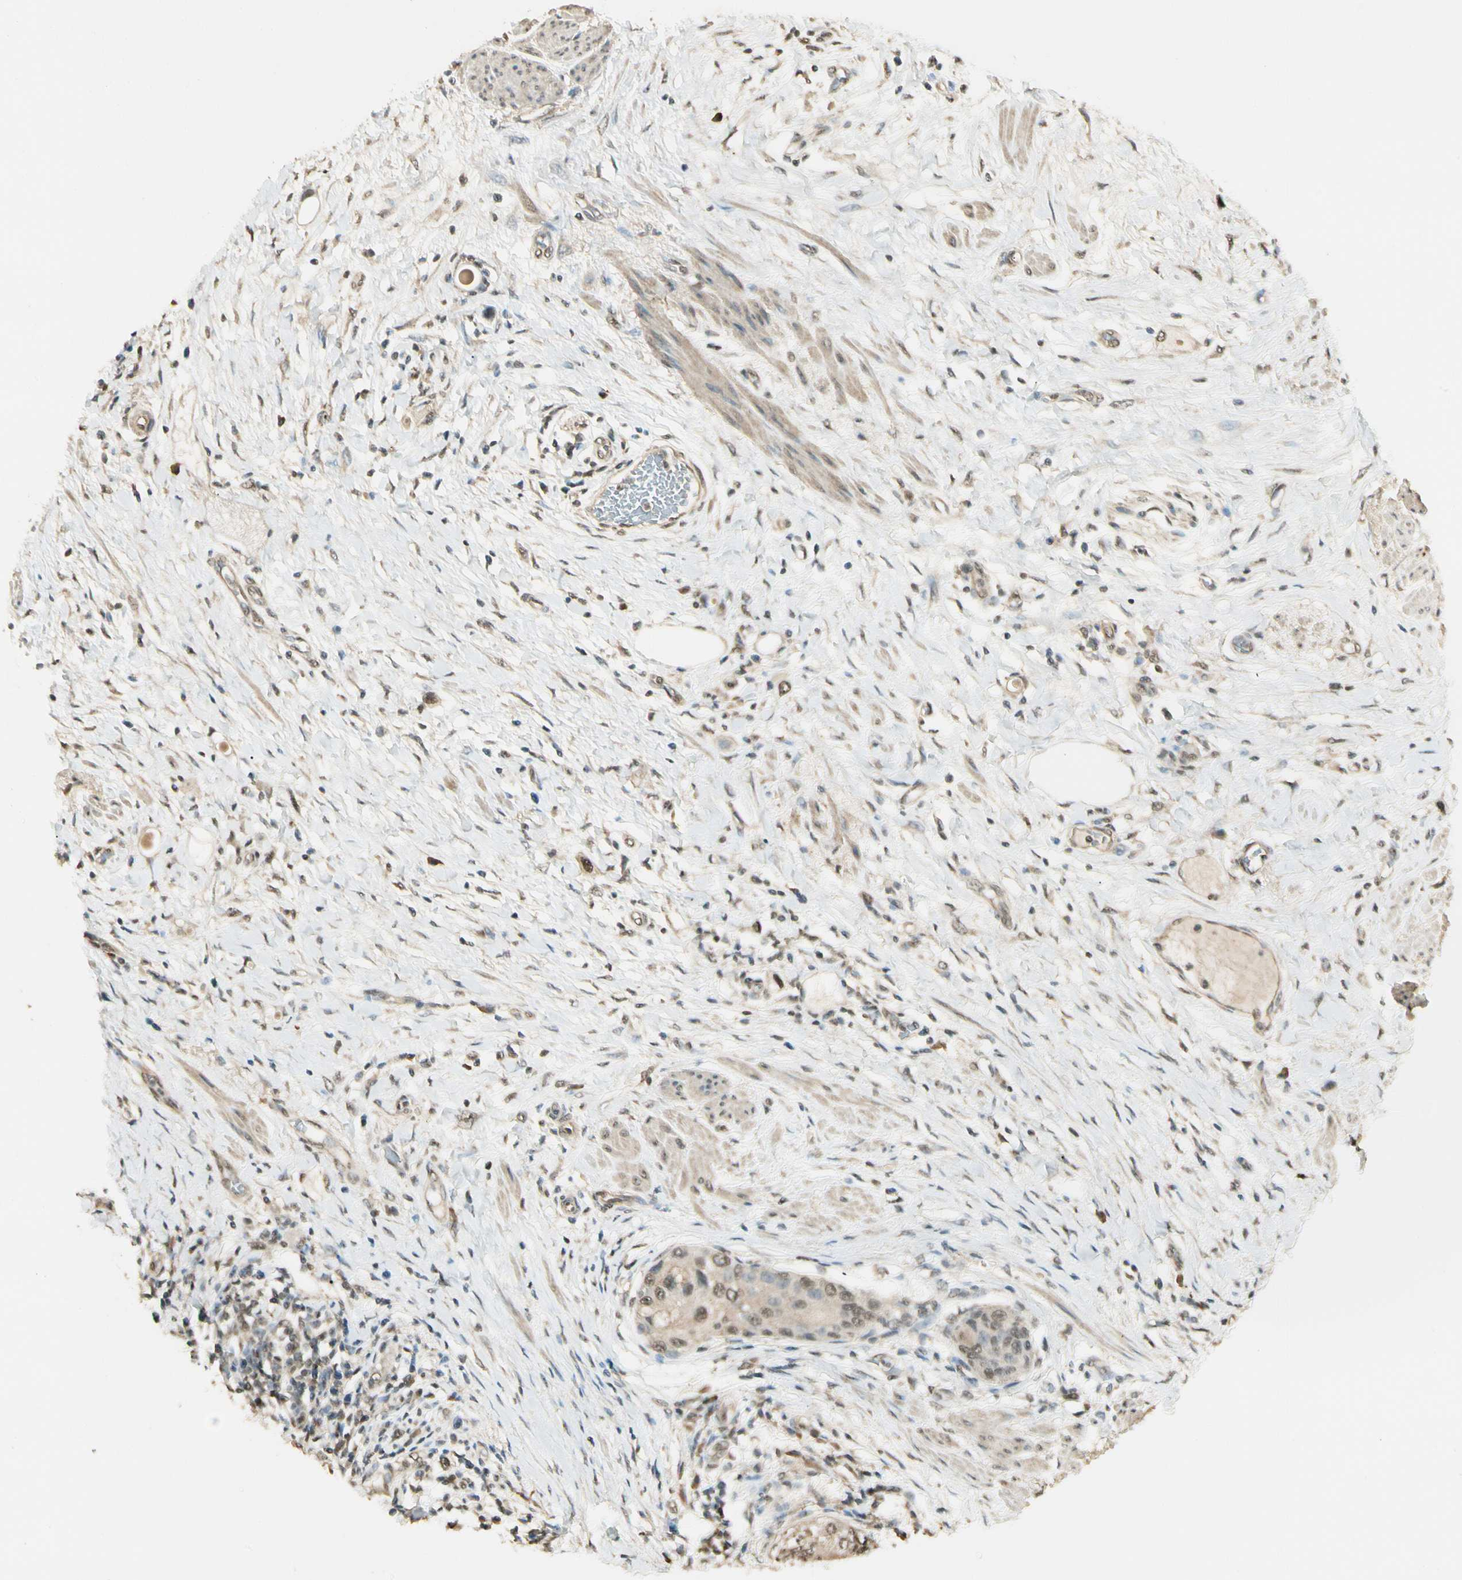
{"staining": {"intensity": "weak", "quantity": ">75%", "location": "cytoplasmic/membranous,nuclear"}, "tissue": "urothelial cancer", "cell_type": "Tumor cells", "image_type": "cancer", "snomed": [{"axis": "morphology", "description": "Urothelial carcinoma, High grade"}, {"axis": "topography", "description": "Urinary bladder"}], "caption": "Urothelial cancer stained for a protein shows weak cytoplasmic/membranous and nuclear positivity in tumor cells.", "gene": "SGCA", "patient": {"sex": "female", "age": 56}}